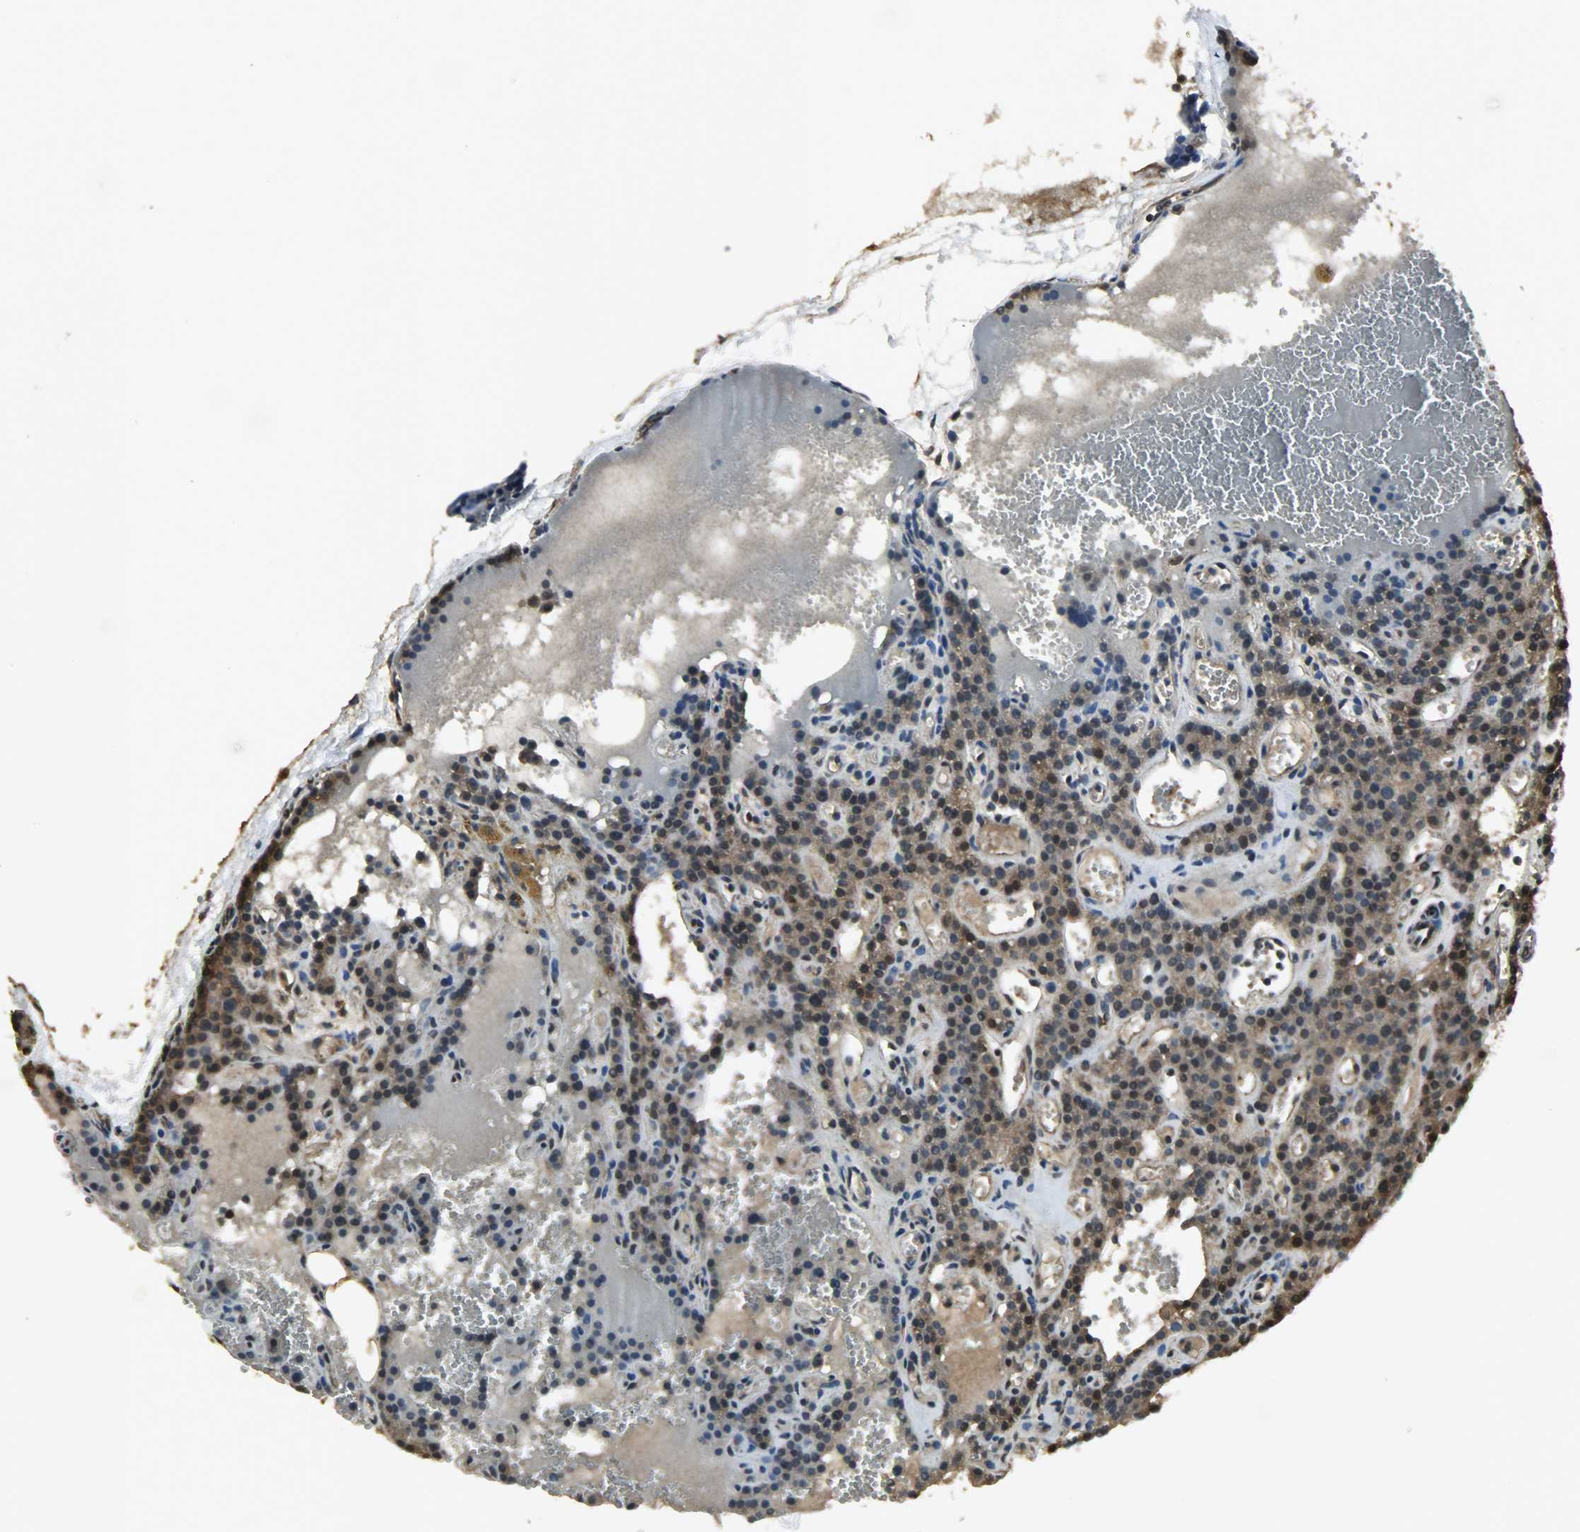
{"staining": {"intensity": "strong", "quantity": ">75%", "location": "cytoplasmic/membranous,nuclear"}, "tissue": "parathyroid gland", "cell_type": "Glandular cells", "image_type": "normal", "snomed": [{"axis": "morphology", "description": "Normal tissue, NOS"}, {"axis": "topography", "description": "Parathyroid gland"}], "caption": "The histopathology image reveals a brown stain indicating the presence of a protein in the cytoplasmic/membranous,nuclear of glandular cells in parathyroid gland. The staining was performed using DAB to visualize the protein expression in brown, while the nuclei were stained in blue with hematoxylin (Magnification: 20x).", "gene": "YWHAZ", "patient": {"sex": "male", "age": 25}}